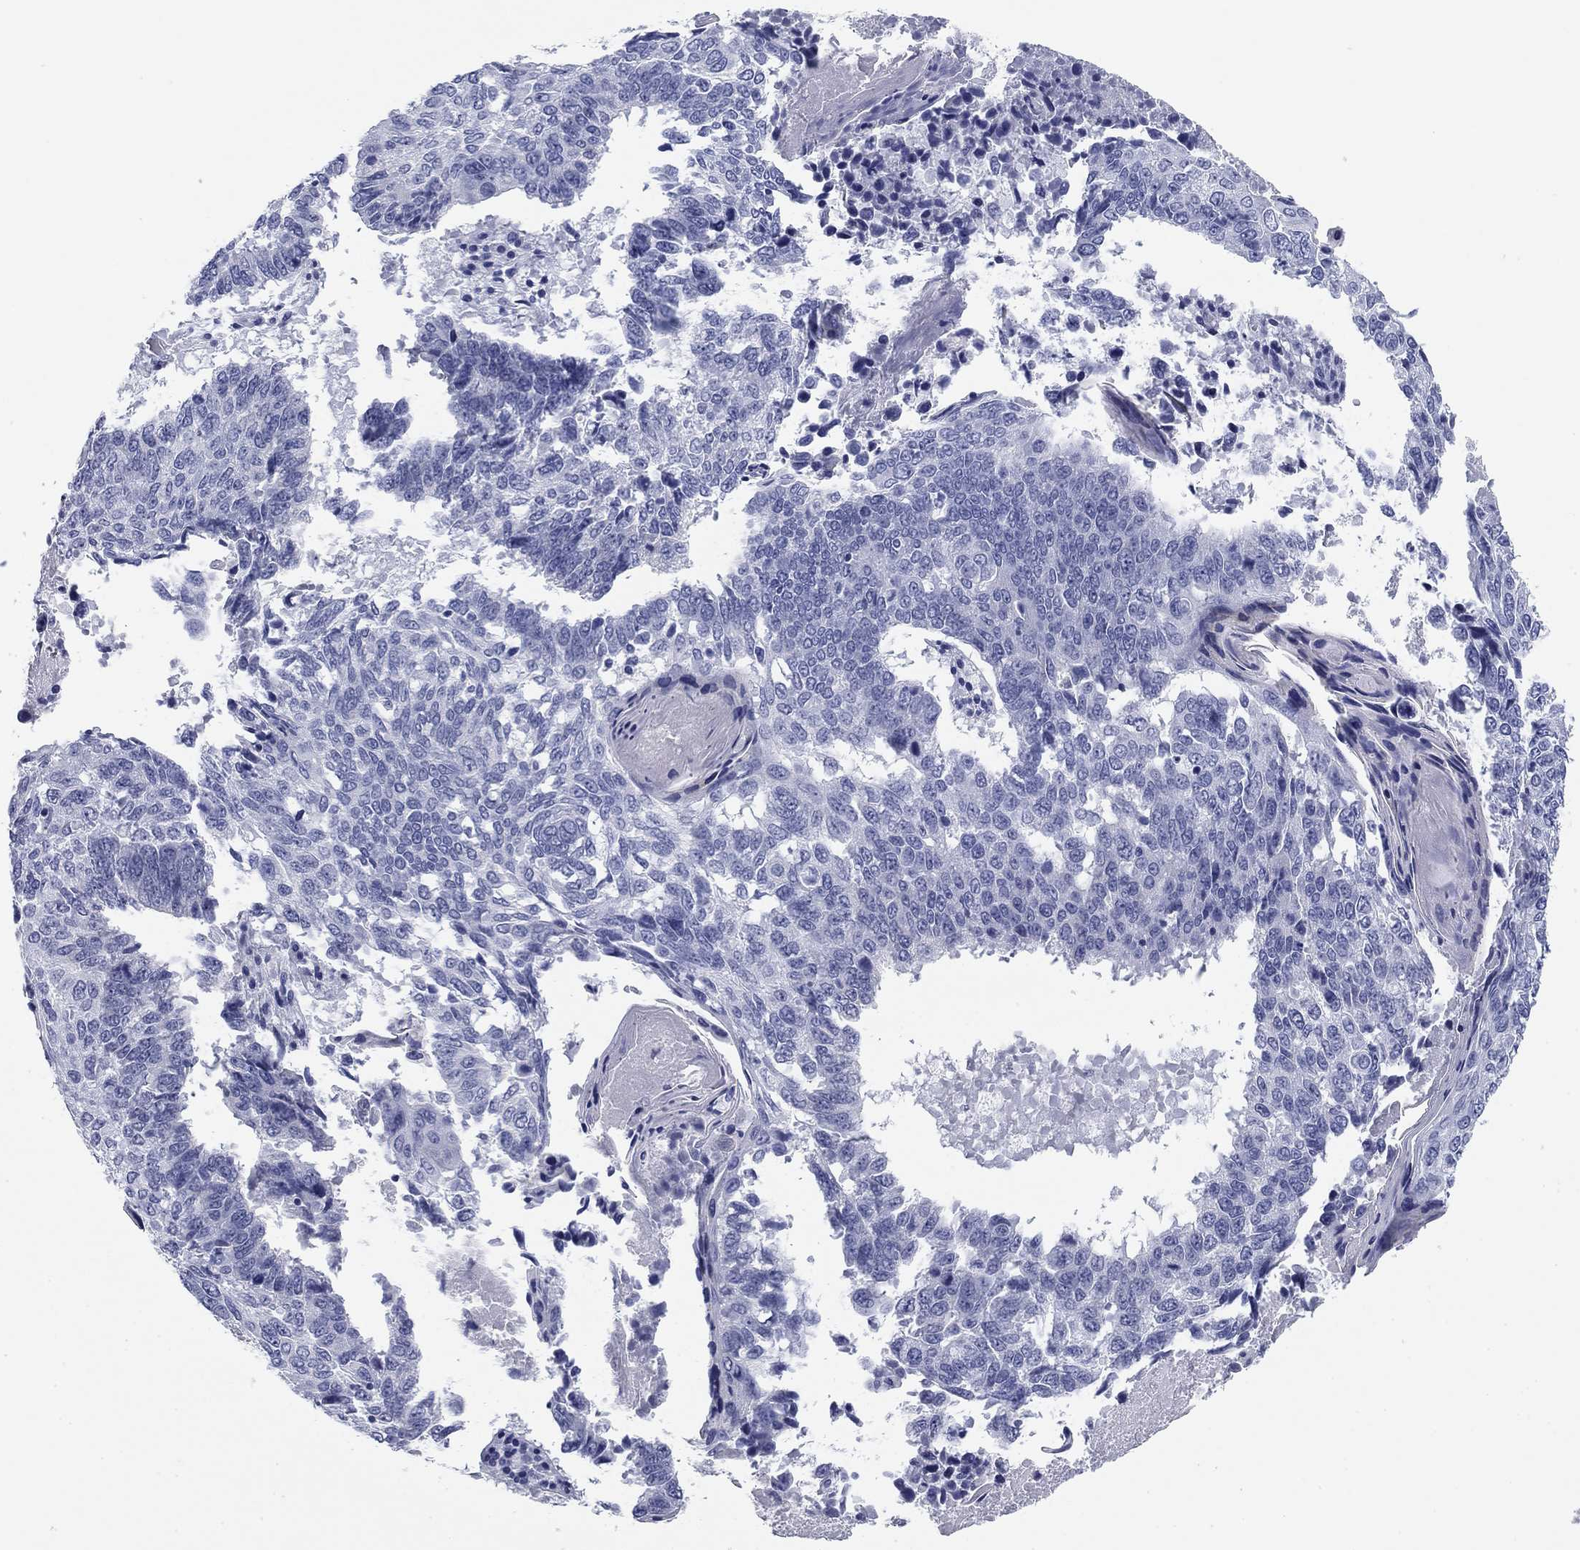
{"staining": {"intensity": "negative", "quantity": "none", "location": "none"}, "tissue": "lung cancer", "cell_type": "Tumor cells", "image_type": "cancer", "snomed": [{"axis": "morphology", "description": "Squamous cell carcinoma, NOS"}, {"axis": "topography", "description": "Lung"}], "caption": "A photomicrograph of human squamous cell carcinoma (lung) is negative for staining in tumor cells.", "gene": "KCNH1", "patient": {"sex": "male", "age": 73}}